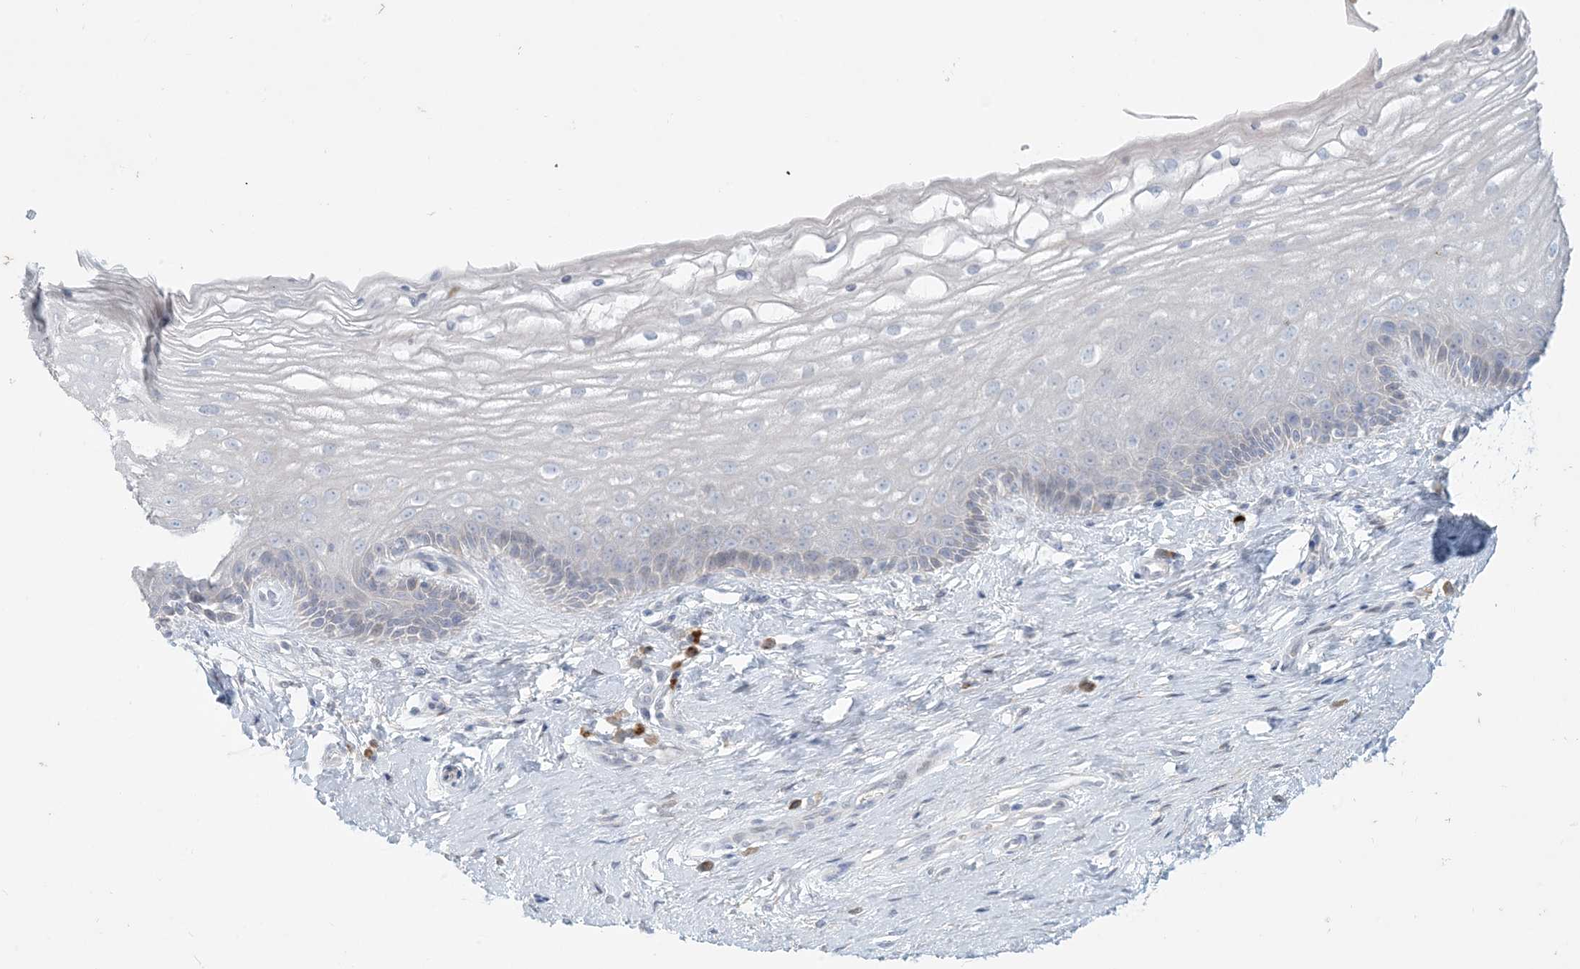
{"staining": {"intensity": "negative", "quantity": "none", "location": "none"}, "tissue": "vagina", "cell_type": "Squamous epithelial cells", "image_type": "normal", "snomed": [{"axis": "morphology", "description": "Normal tissue, NOS"}, {"axis": "topography", "description": "Vagina"}], "caption": "Vagina stained for a protein using immunohistochemistry (IHC) demonstrates no staining squamous epithelial cells.", "gene": "ZNF385D", "patient": {"sex": "female", "age": 46}}